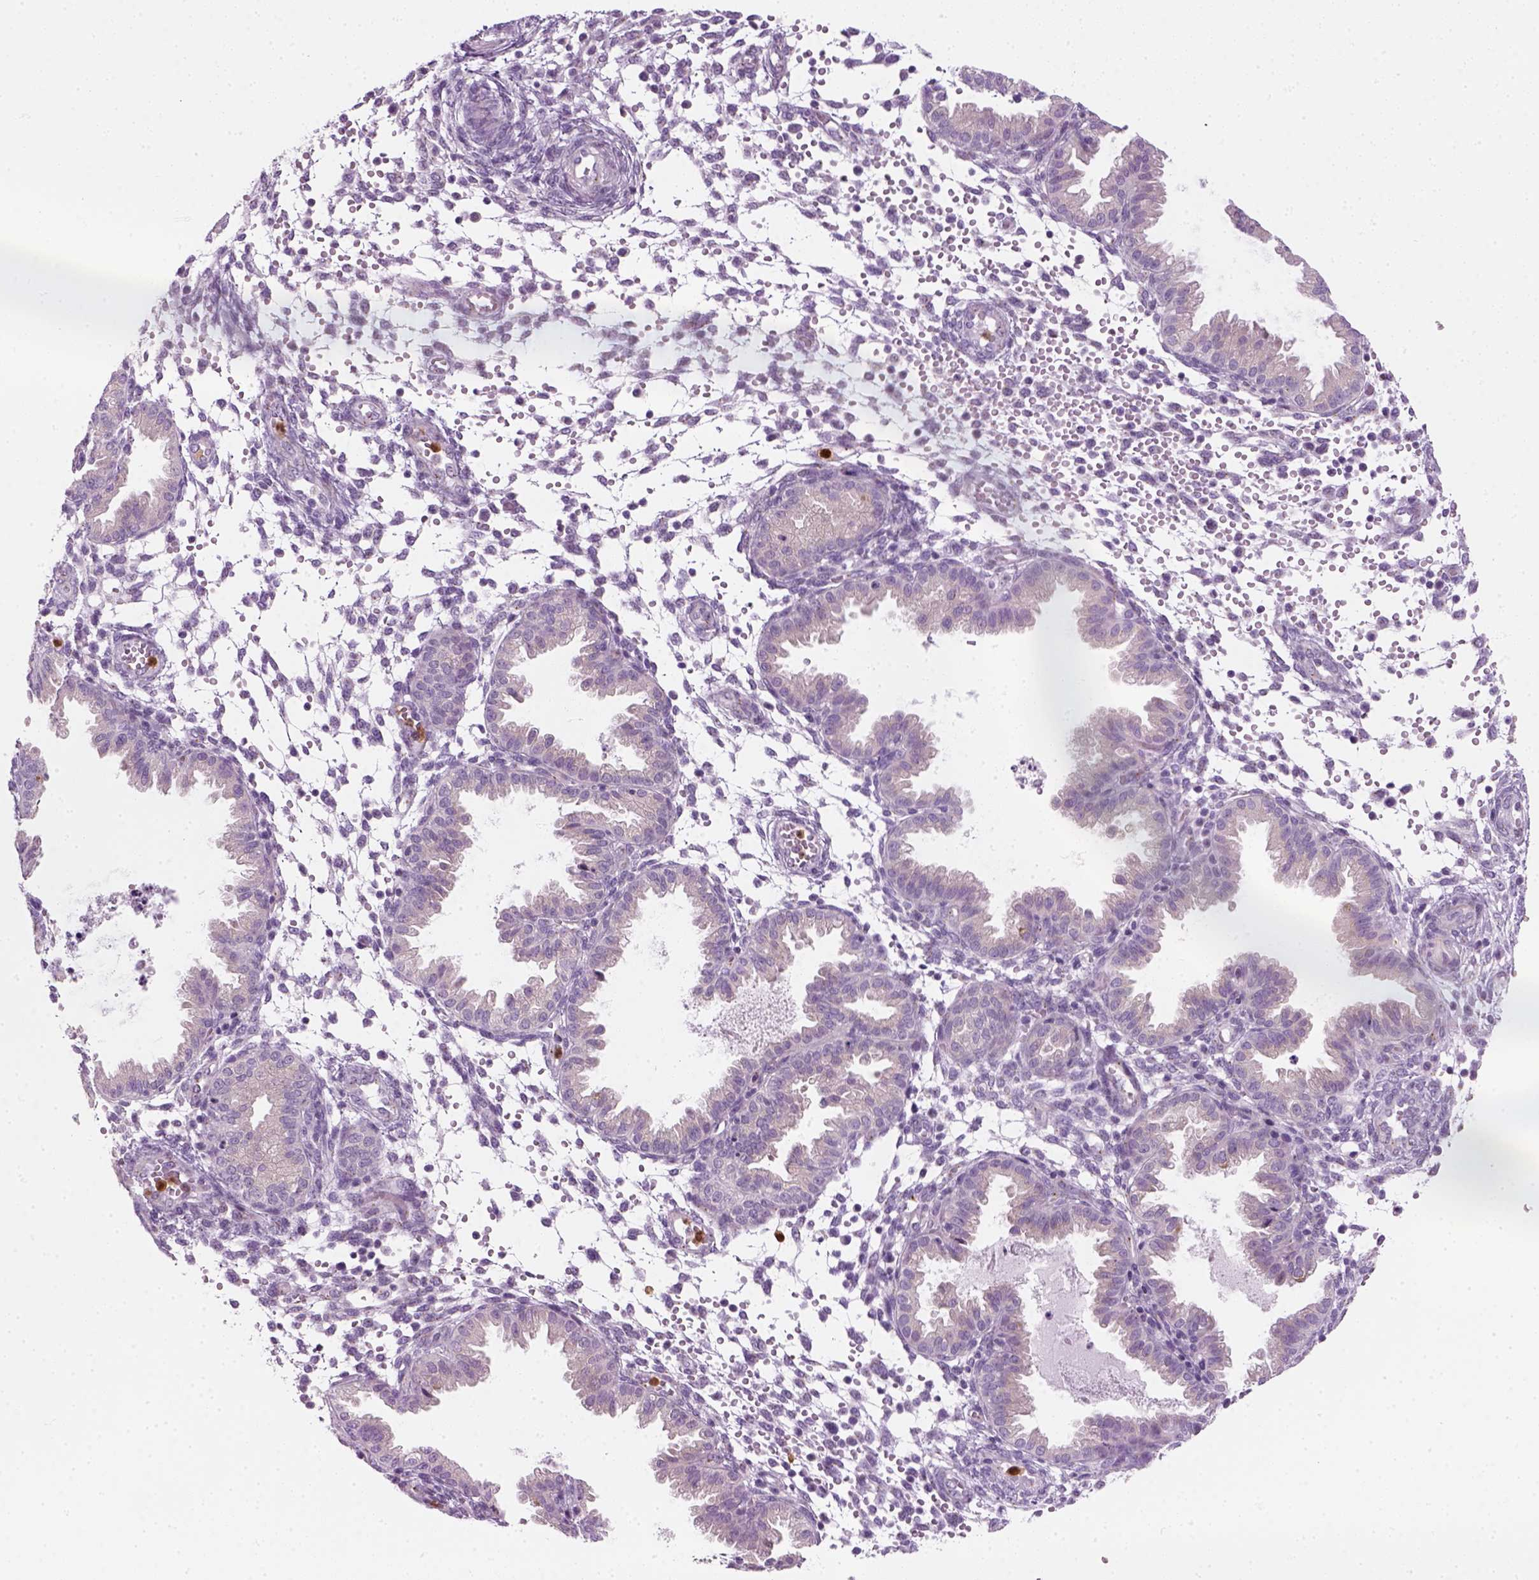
{"staining": {"intensity": "negative", "quantity": "none", "location": "none"}, "tissue": "endometrium", "cell_type": "Cells in endometrial stroma", "image_type": "normal", "snomed": [{"axis": "morphology", "description": "Normal tissue, NOS"}, {"axis": "topography", "description": "Endometrium"}], "caption": "IHC image of normal endometrium: endometrium stained with DAB (3,3'-diaminobenzidine) demonstrates no significant protein staining in cells in endometrial stroma. (DAB (3,3'-diaminobenzidine) IHC visualized using brightfield microscopy, high magnification).", "gene": "IL4", "patient": {"sex": "female", "age": 33}}